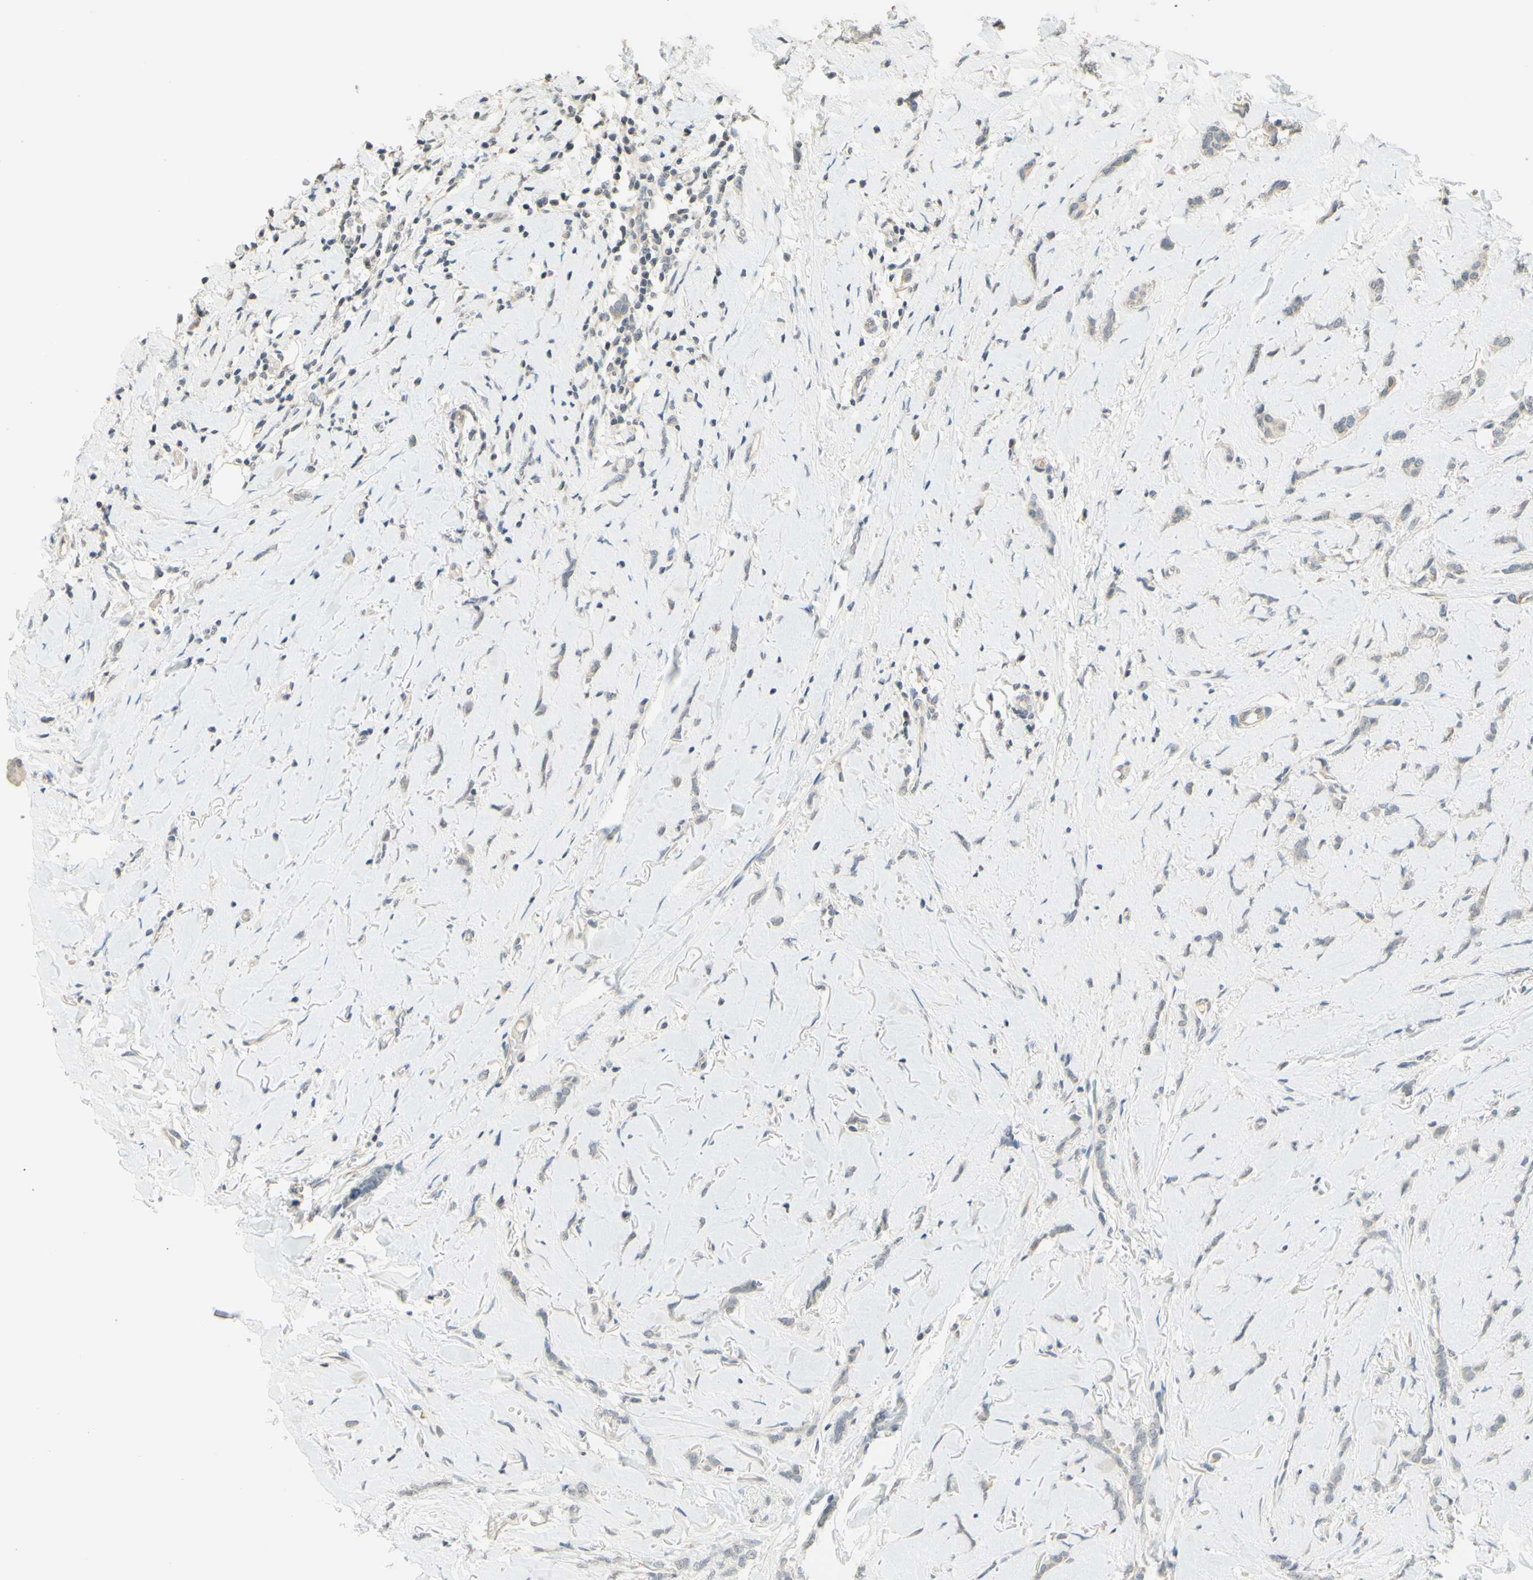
{"staining": {"intensity": "negative", "quantity": "none", "location": "none"}, "tissue": "breast cancer", "cell_type": "Tumor cells", "image_type": "cancer", "snomed": [{"axis": "morphology", "description": "Lobular carcinoma"}, {"axis": "topography", "description": "Skin"}, {"axis": "topography", "description": "Breast"}], "caption": "Tumor cells are negative for protein expression in human lobular carcinoma (breast).", "gene": "MAG", "patient": {"sex": "female", "age": 46}}